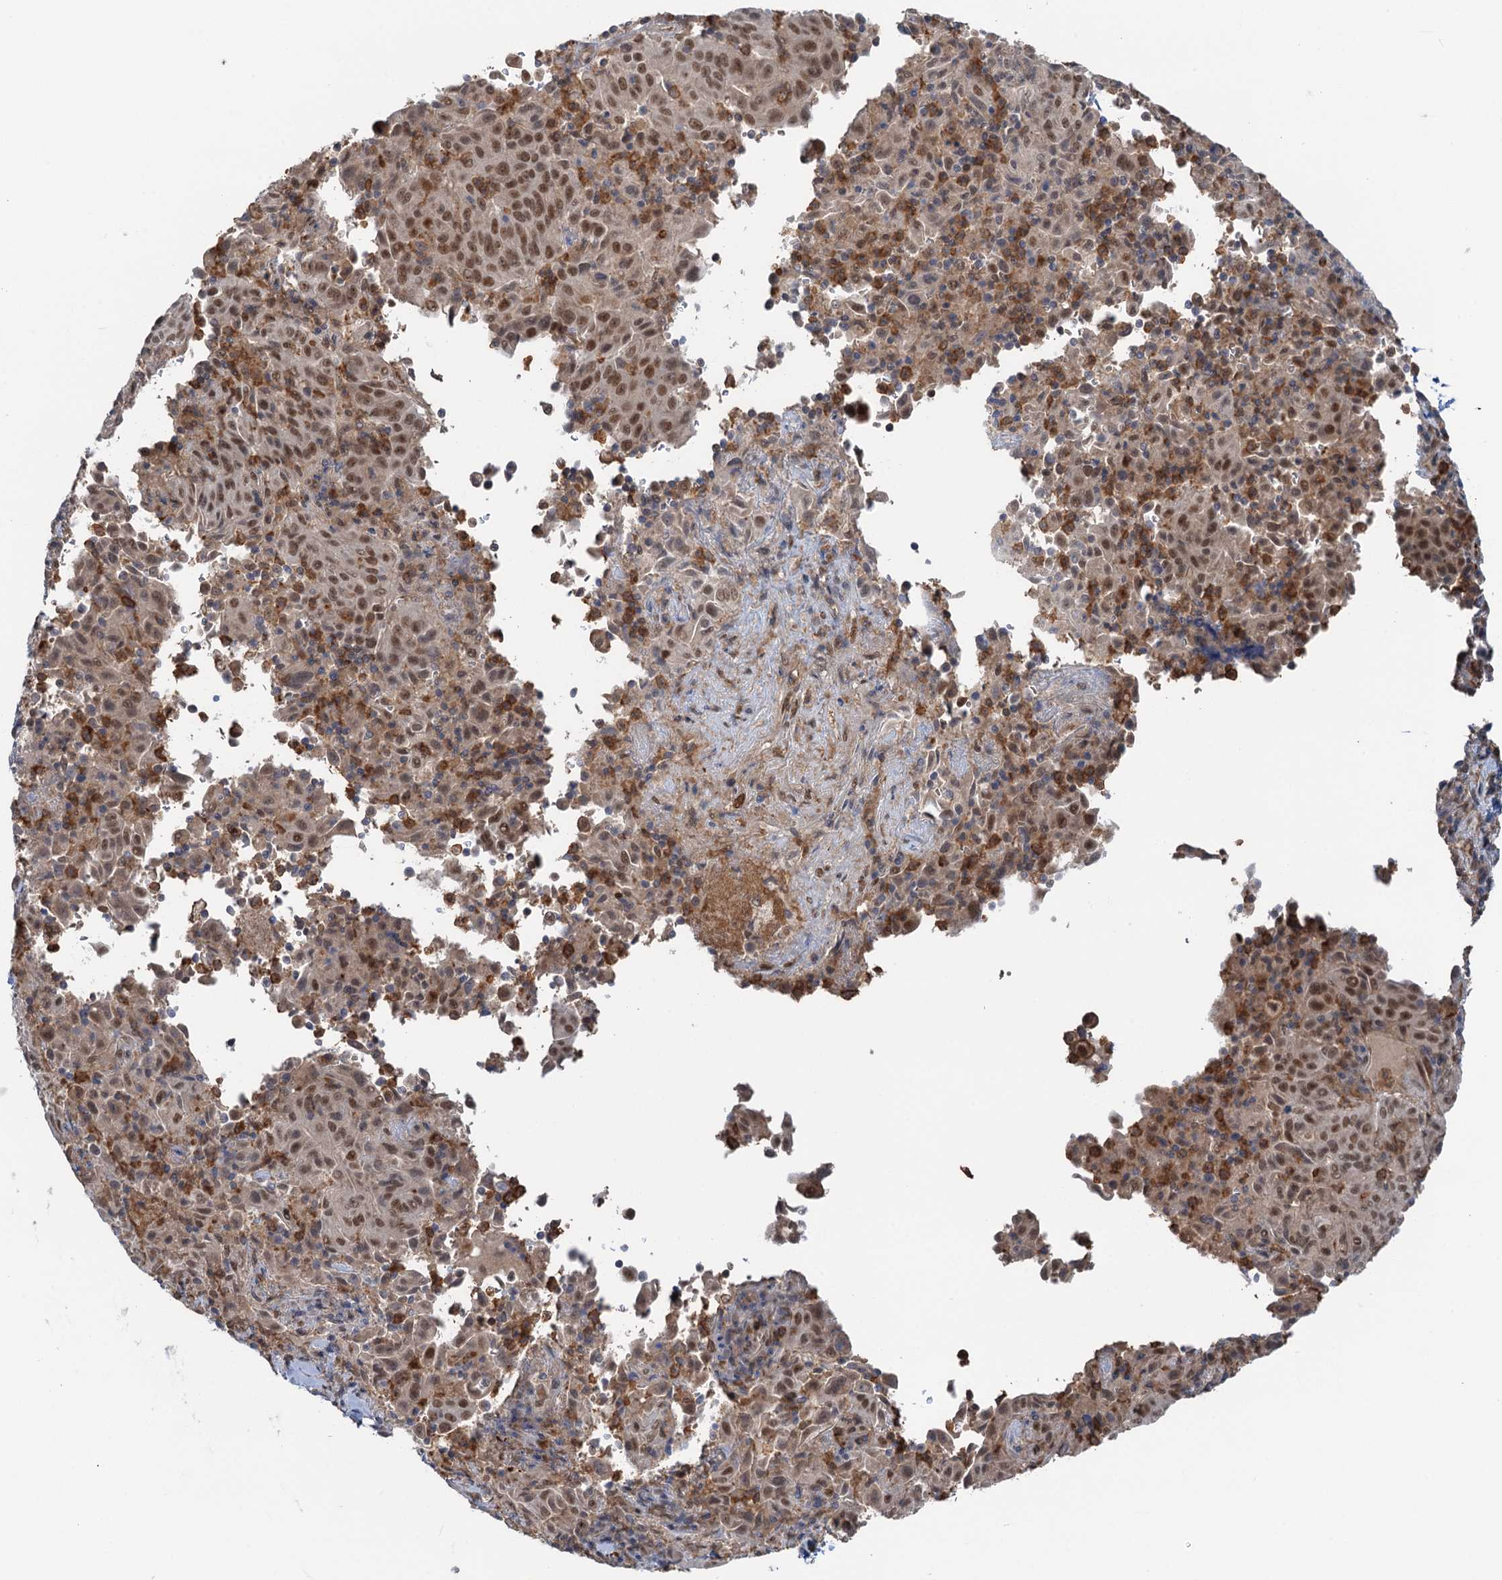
{"staining": {"intensity": "moderate", "quantity": ">75%", "location": "nuclear"}, "tissue": "pancreatic cancer", "cell_type": "Tumor cells", "image_type": "cancer", "snomed": [{"axis": "morphology", "description": "Adenocarcinoma, NOS"}, {"axis": "topography", "description": "Pancreas"}], "caption": "DAB (3,3'-diaminobenzidine) immunohistochemical staining of human pancreatic cancer reveals moderate nuclear protein expression in about >75% of tumor cells.", "gene": "ZNF609", "patient": {"sex": "male", "age": 63}}